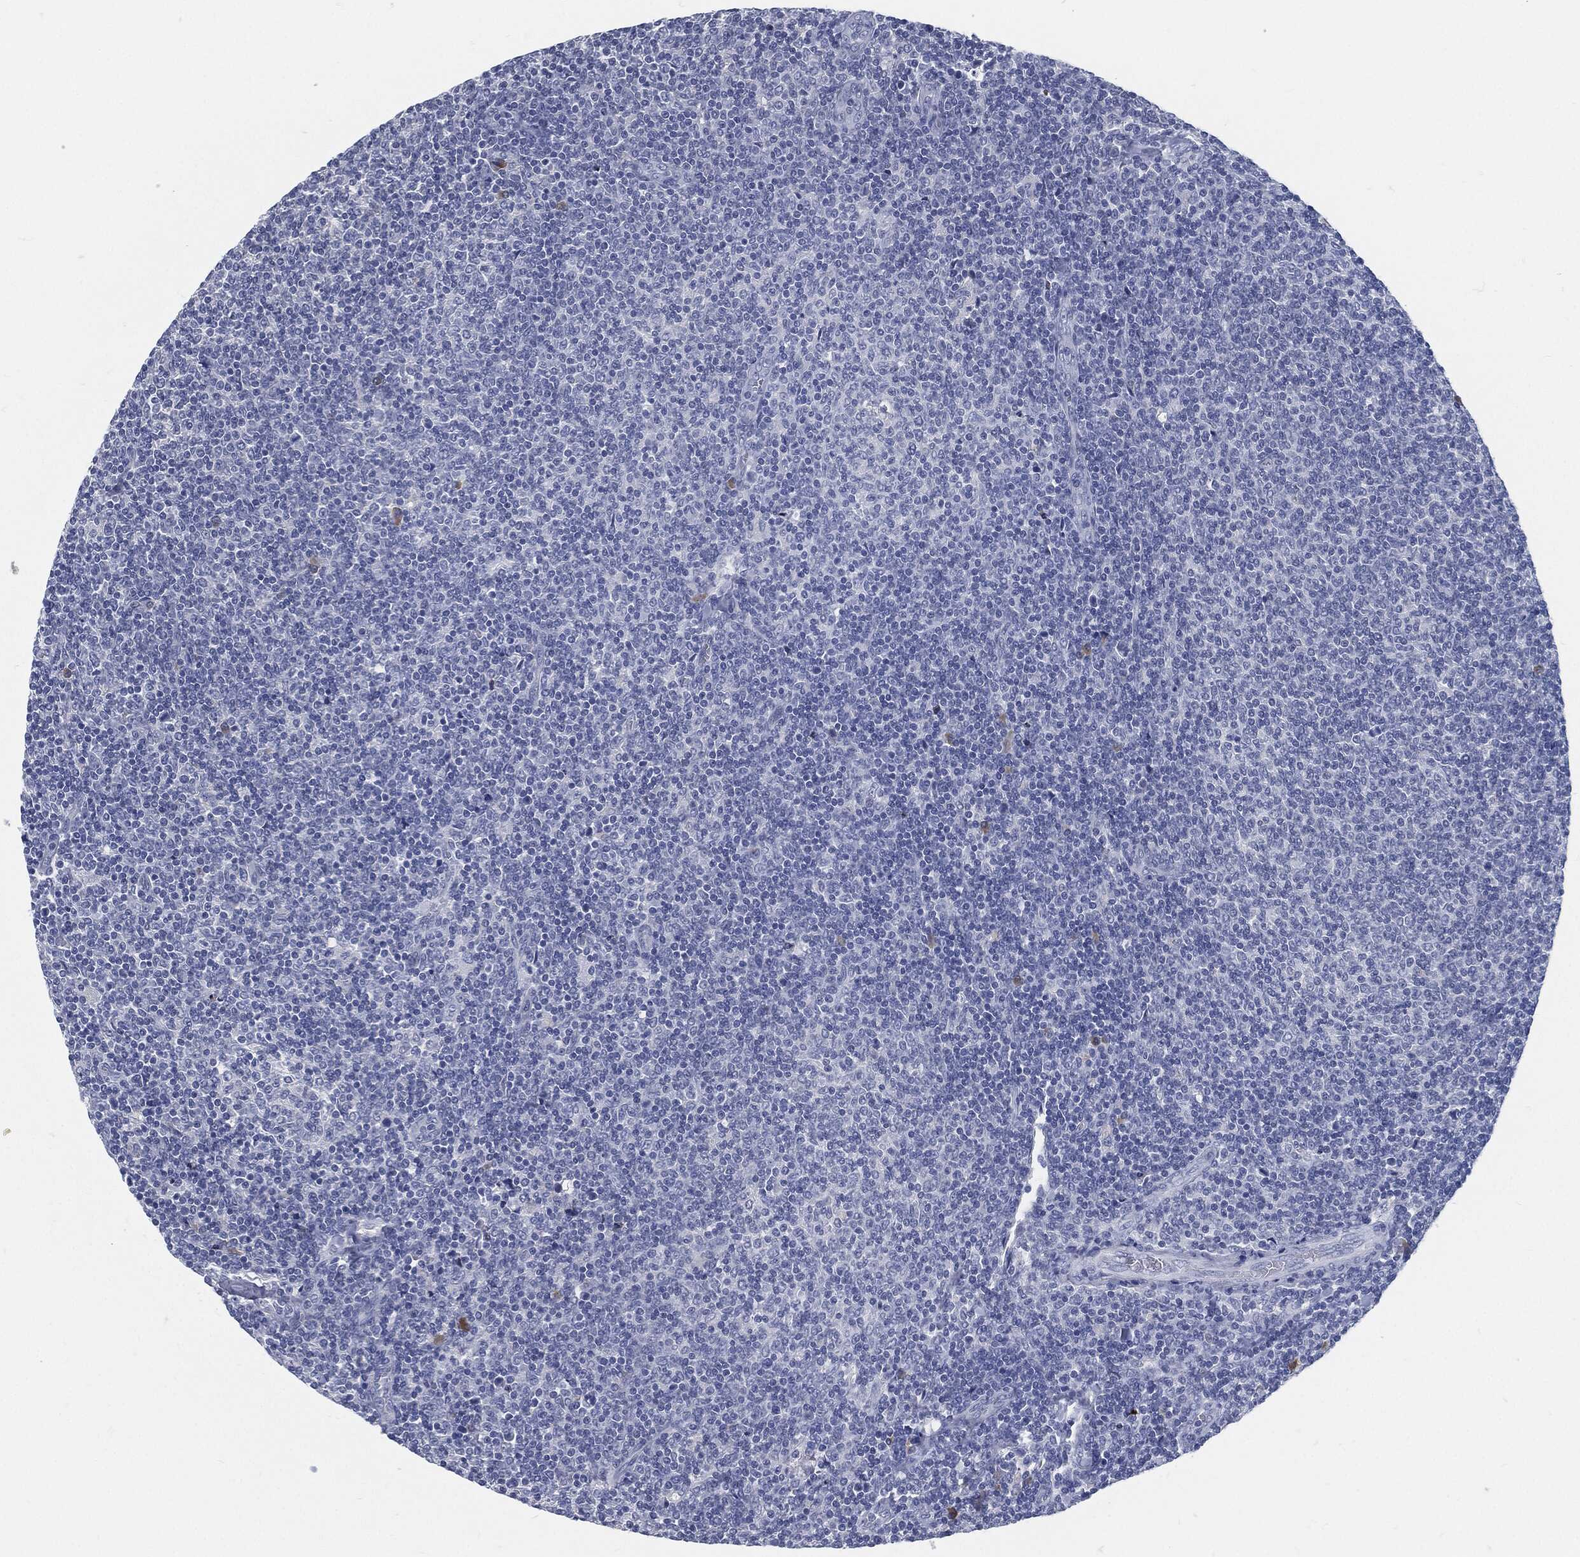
{"staining": {"intensity": "negative", "quantity": "none", "location": "none"}, "tissue": "lymphoma", "cell_type": "Tumor cells", "image_type": "cancer", "snomed": [{"axis": "morphology", "description": "Malignant lymphoma, non-Hodgkin's type, Low grade"}, {"axis": "topography", "description": "Lymph node"}], "caption": "The micrograph reveals no staining of tumor cells in malignant lymphoma, non-Hodgkin's type (low-grade).", "gene": "MST1", "patient": {"sex": "male", "age": 52}}